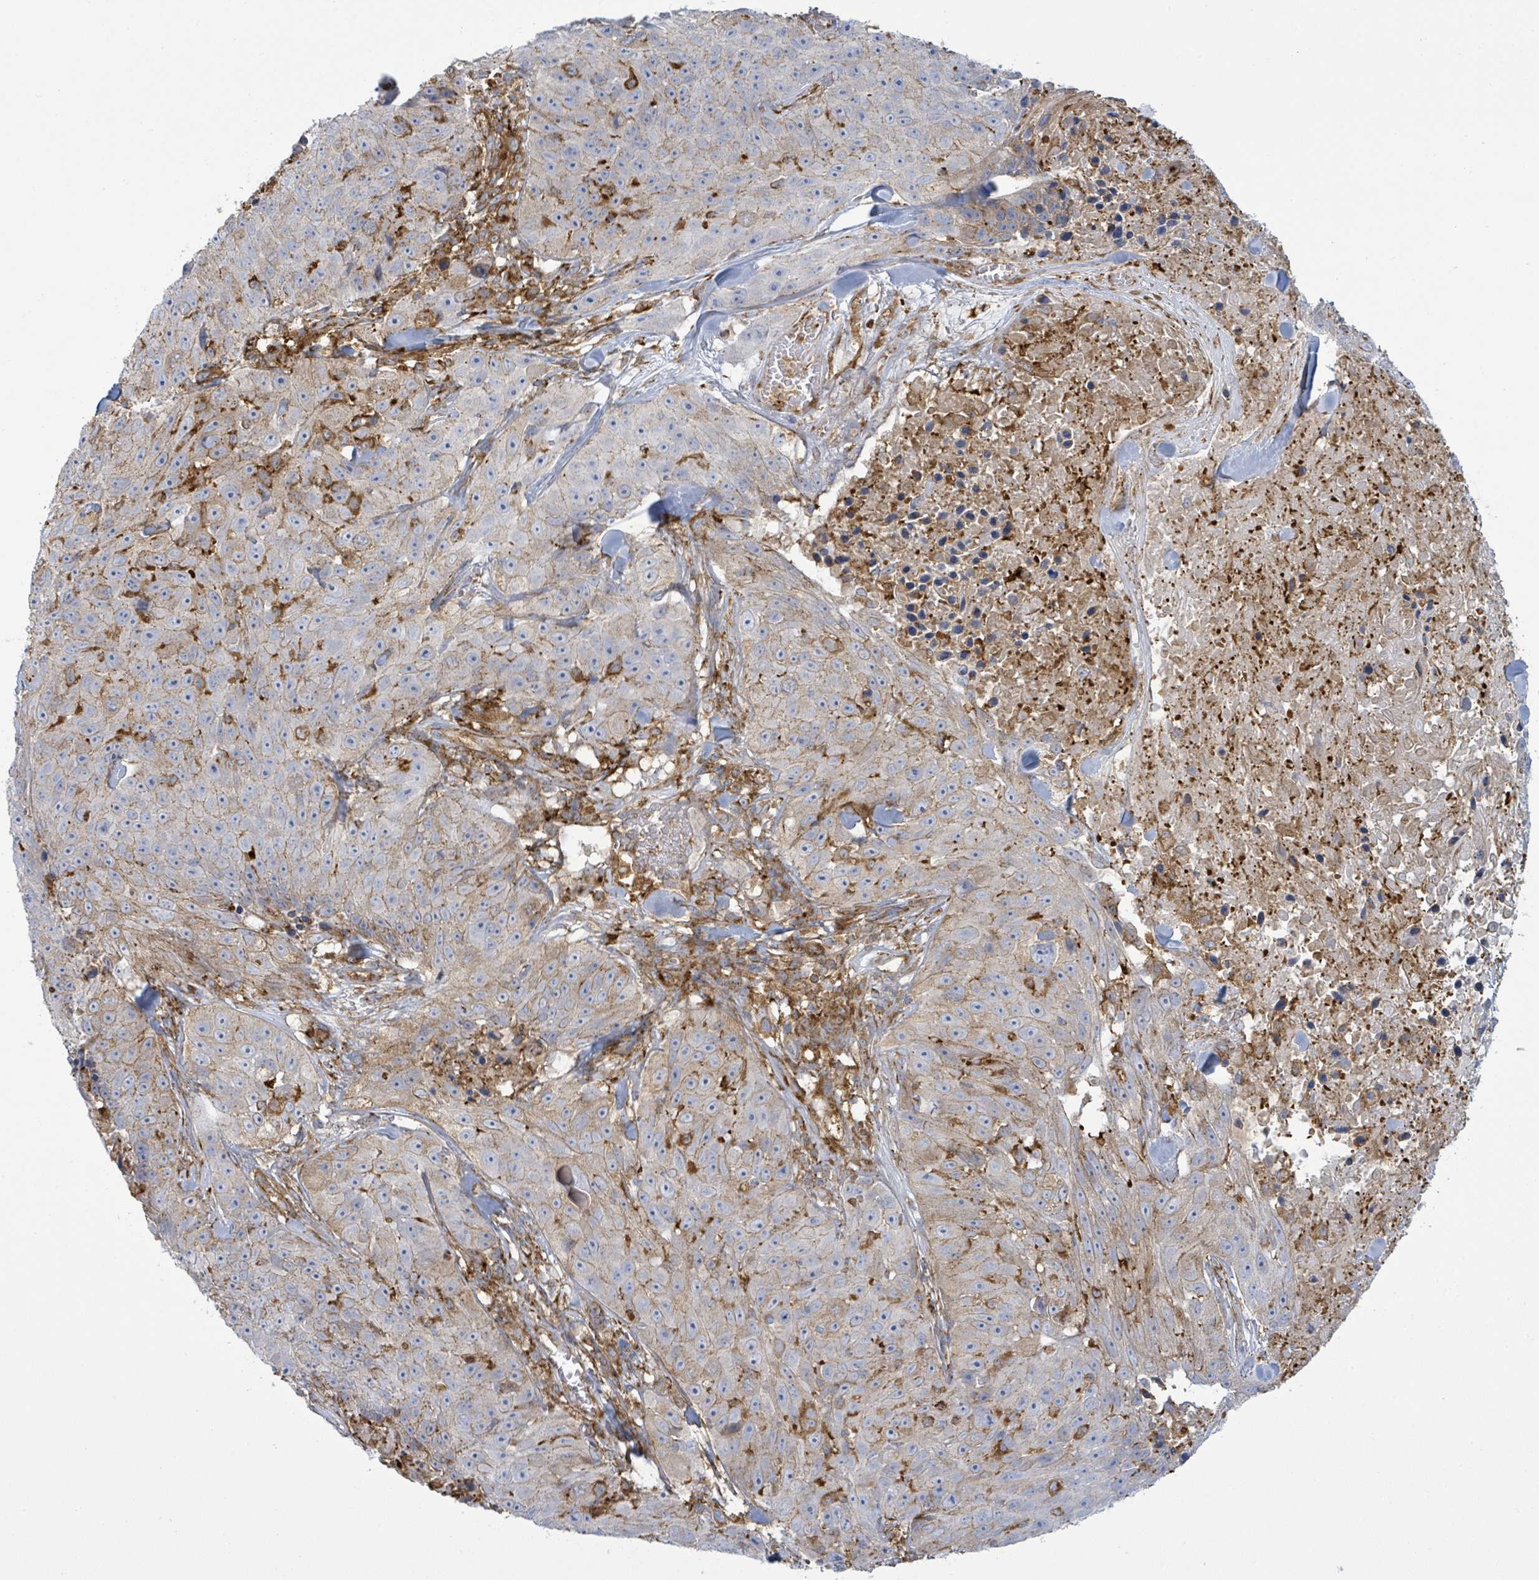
{"staining": {"intensity": "weak", "quantity": "<25%", "location": "cytoplasmic/membranous"}, "tissue": "skin cancer", "cell_type": "Tumor cells", "image_type": "cancer", "snomed": [{"axis": "morphology", "description": "Squamous cell carcinoma, NOS"}, {"axis": "topography", "description": "Skin"}], "caption": "This is an immunohistochemistry photomicrograph of human skin cancer. There is no staining in tumor cells.", "gene": "EGFL7", "patient": {"sex": "female", "age": 87}}